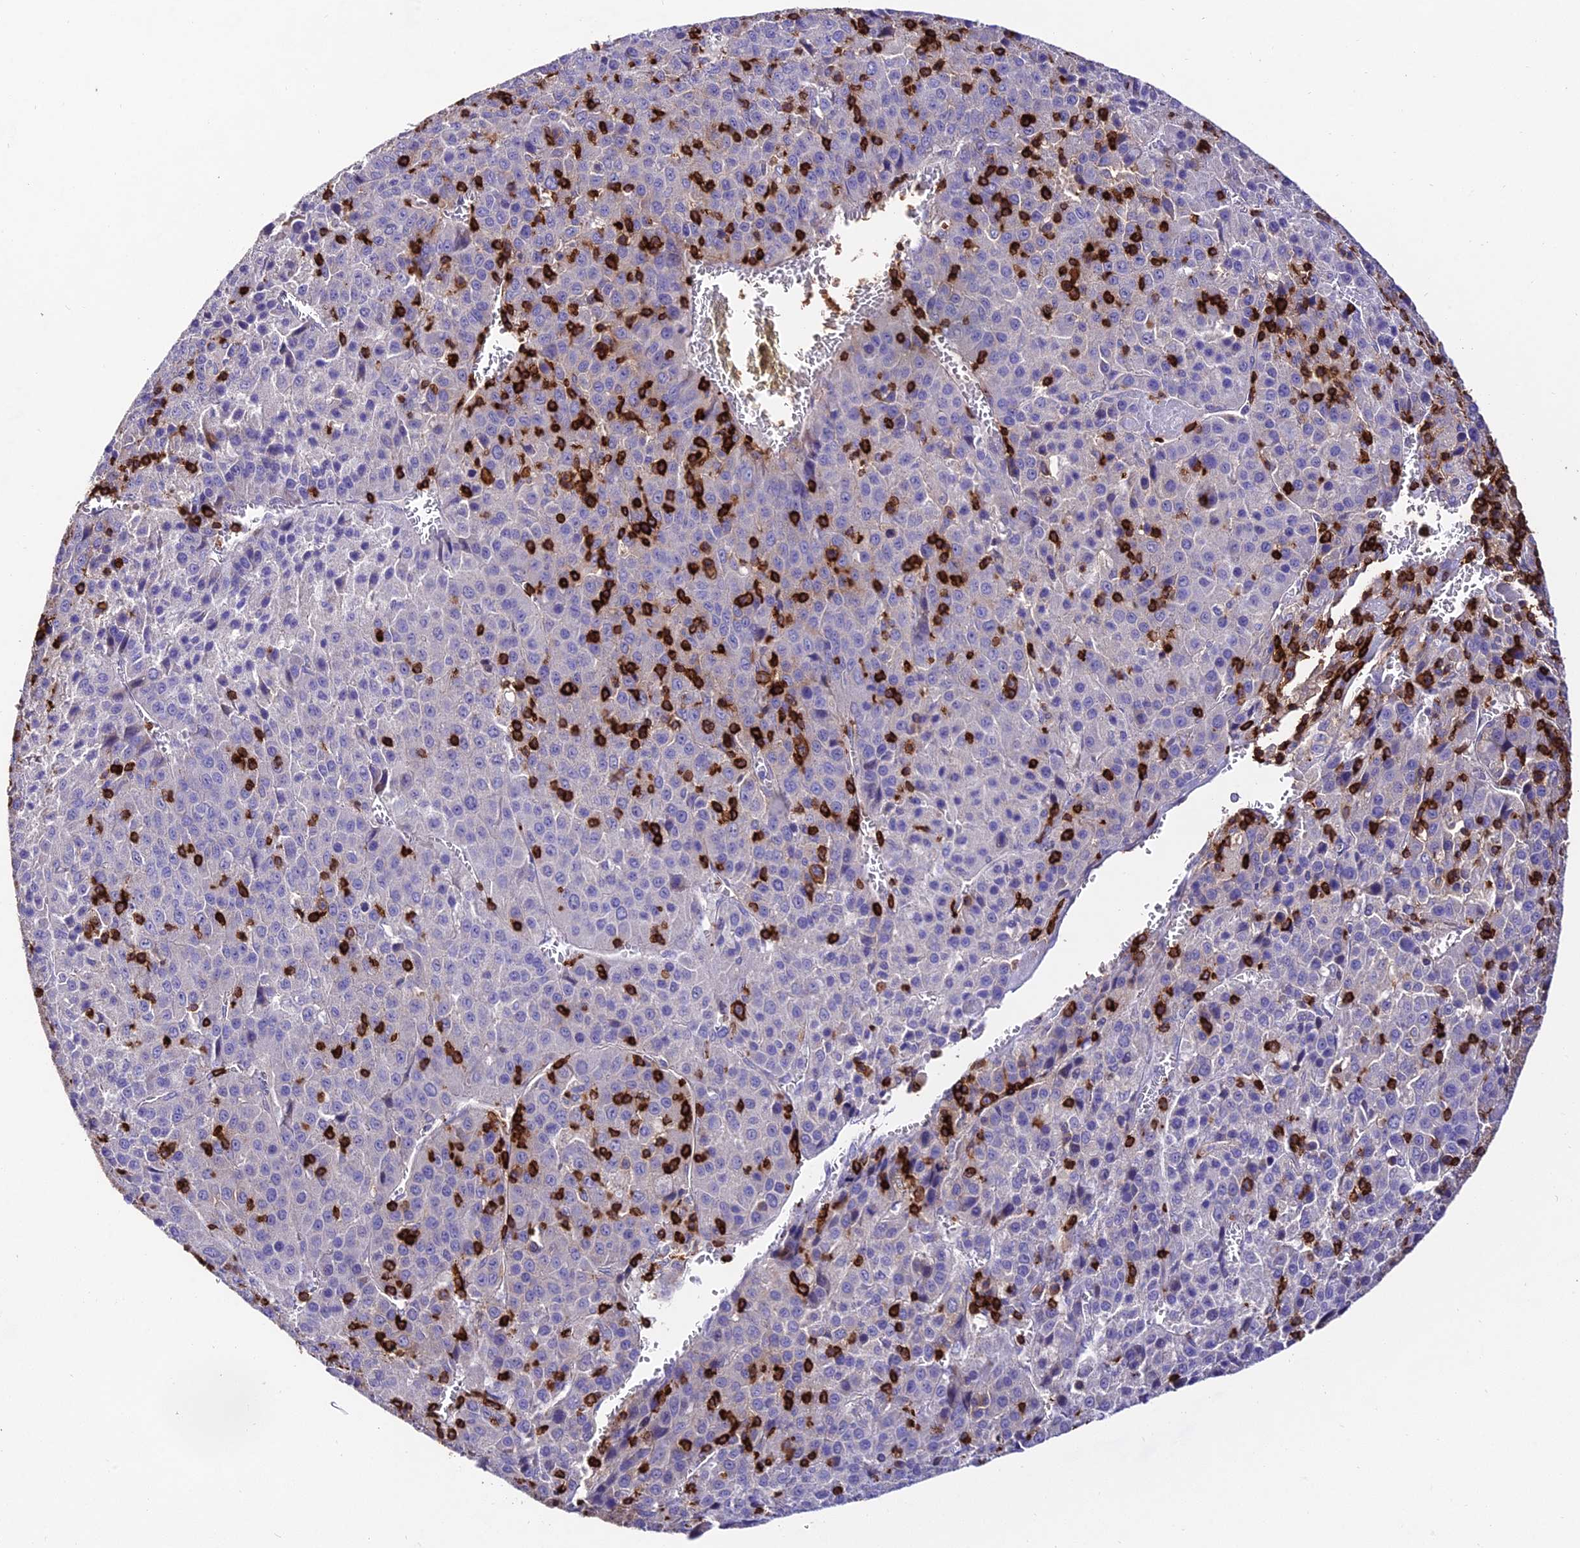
{"staining": {"intensity": "negative", "quantity": "none", "location": "none"}, "tissue": "liver cancer", "cell_type": "Tumor cells", "image_type": "cancer", "snomed": [{"axis": "morphology", "description": "Carcinoma, Hepatocellular, NOS"}, {"axis": "topography", "description": "Liver"}], "caption": "There is no significant positivity in tumor cells of liver hepatocellular carcinoma.", "gene": "PTPRCAP", "patient": {"sex": "female", "age": 53}}